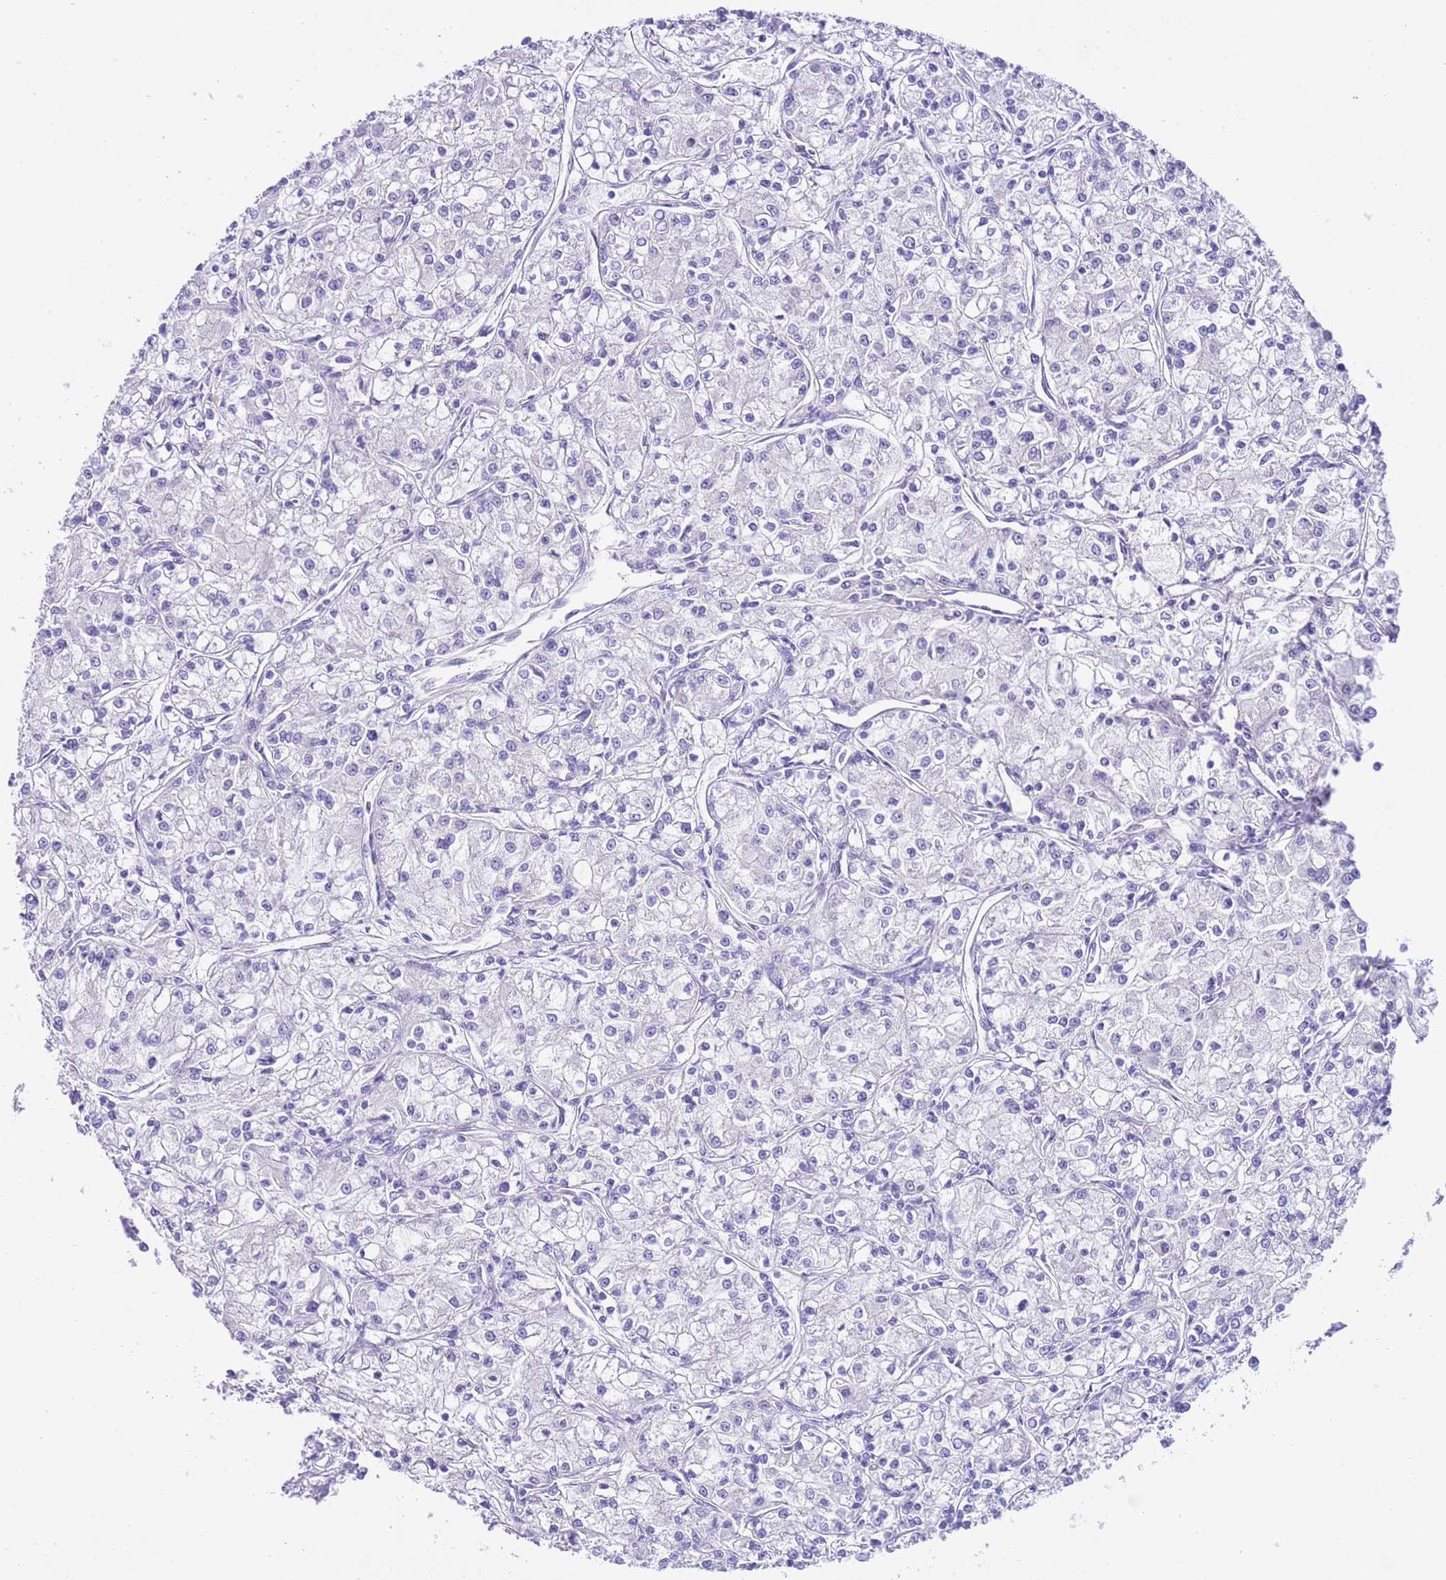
{"staining": {"intensity": "negative", "quantity": "none", "location": "none"}, "tissue": "renal cancer", "cell_type": "Tumor cells", "image_type": "cancer", "snomed": [{"axis": "morphology", "description": "Adenocarcinoma, NOS"}, {"axis": "topography", "description": "Kidney"}], "caption": "Renal adenocarcinoma stained for a protein using IHC shows no staining tumor cells.", "gene": "BHLHA15", "patient": {"sex": "female", "age": 59}}